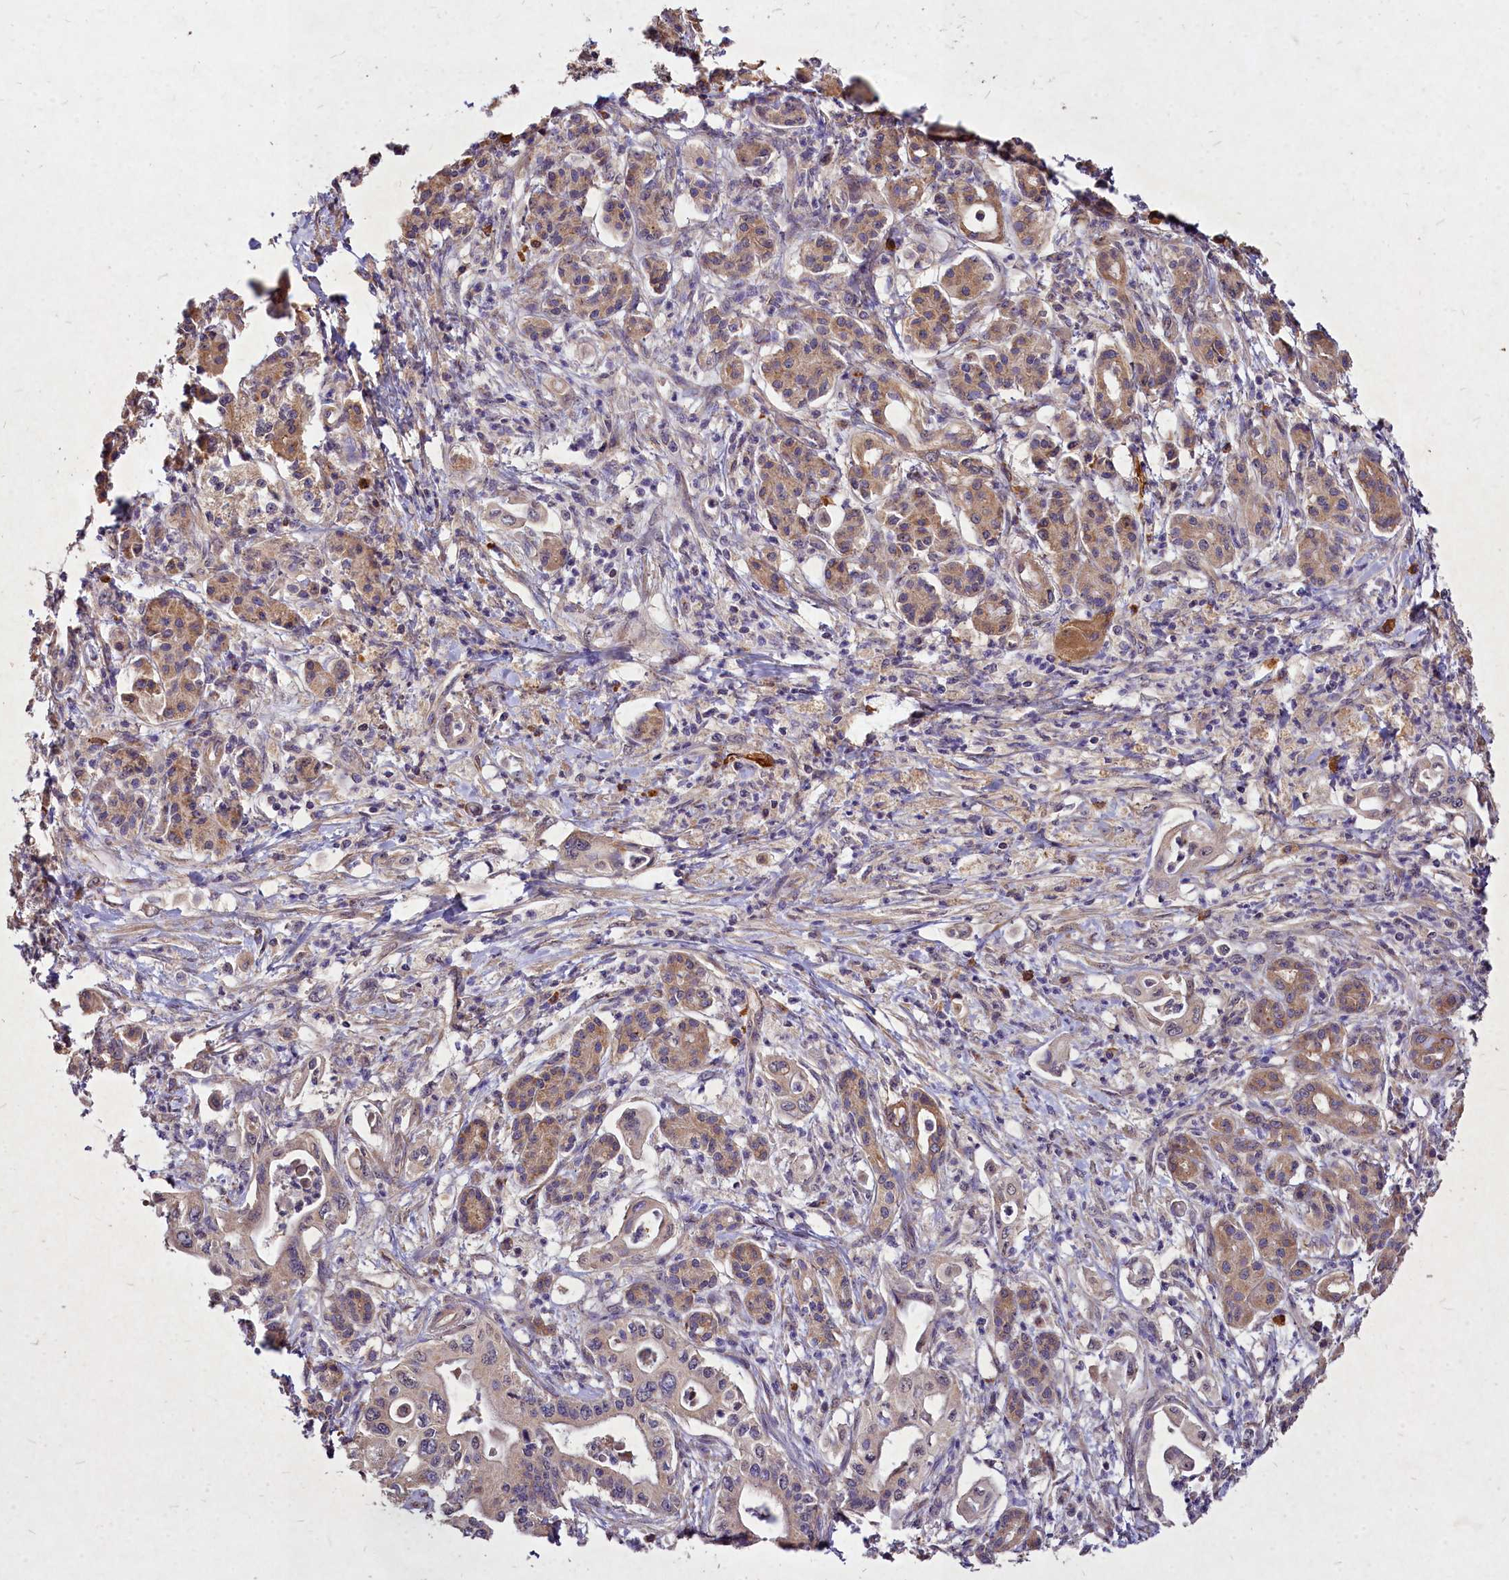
{"staining": {"intensity": "moderate", "quantity": "25%-75%", "location": "cytoplasmic/membranous"}, "tissue": "pancreatic cancer", "cell_type": "Tumor cells", "image_type": "cancer", "snomed": [{"axis": "morphology", "description": "Adenocarcinoma, NOS"}, {"axis": "topography", "description": "Pancreas"}], "caption": "Pancreatic cancer tissue exhibits moderate cytoplasmic/membranous staining in approximately 25%-75% of tumor cells", "gene": "SKA1", "patient": {"sex": "female", "age": 77}}